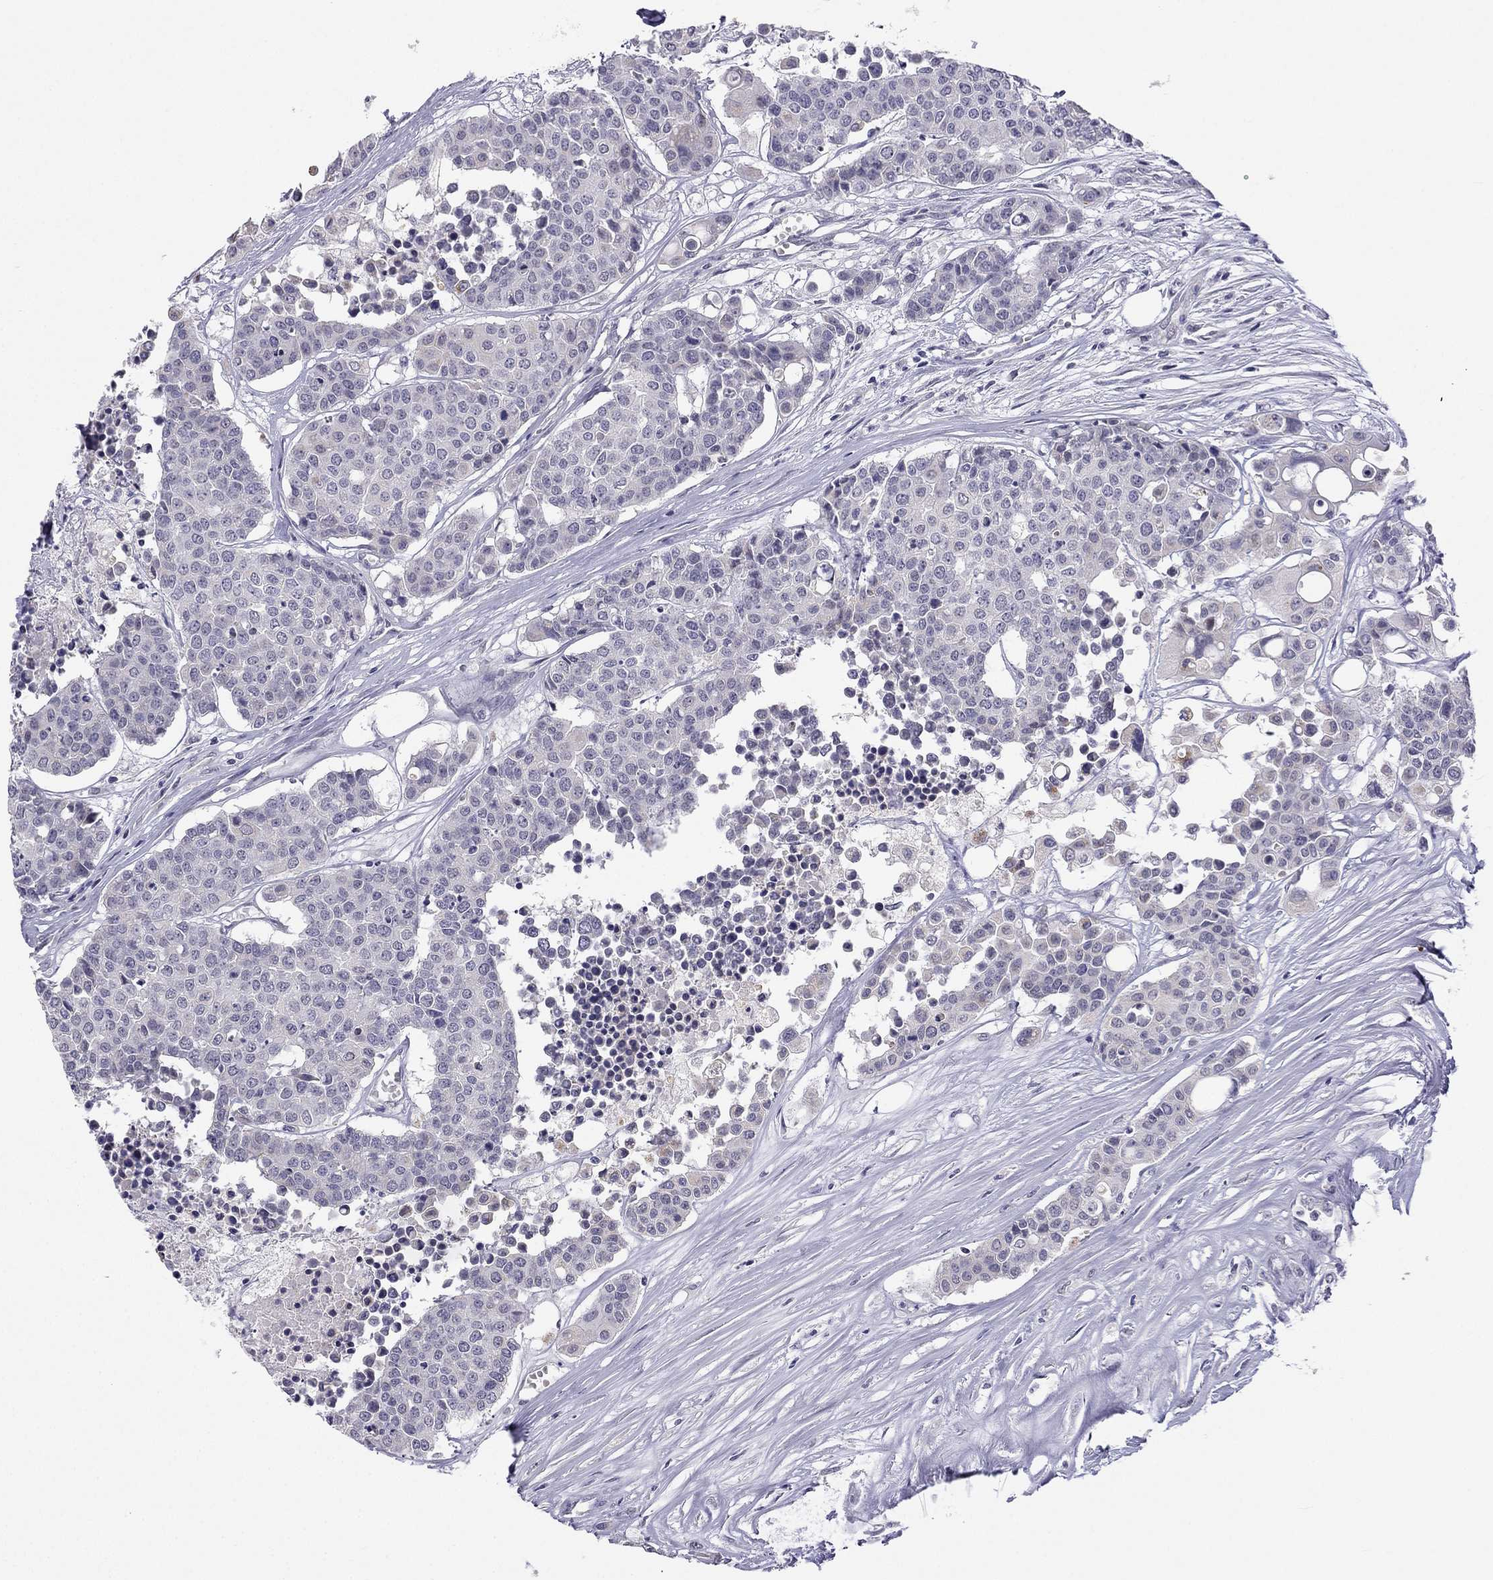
{"staining": {"intensity": "negative", "quantity": "none", "location": "none"}, "tissue": "carcinoid", "cell_type": "Tumor cells", "image_type": "cancer", "snomed": [{"axis": "morphology", "description": "Carcinoid, malignant, NOS"}, {"axis": "topography", "description": "Colon"}], "caption": "Immunohistochemical staining of carcinoid displays no significant expression in tumor cells.", "gene": "C5orf49", "patient": {"sex": "male", "age": 81}}